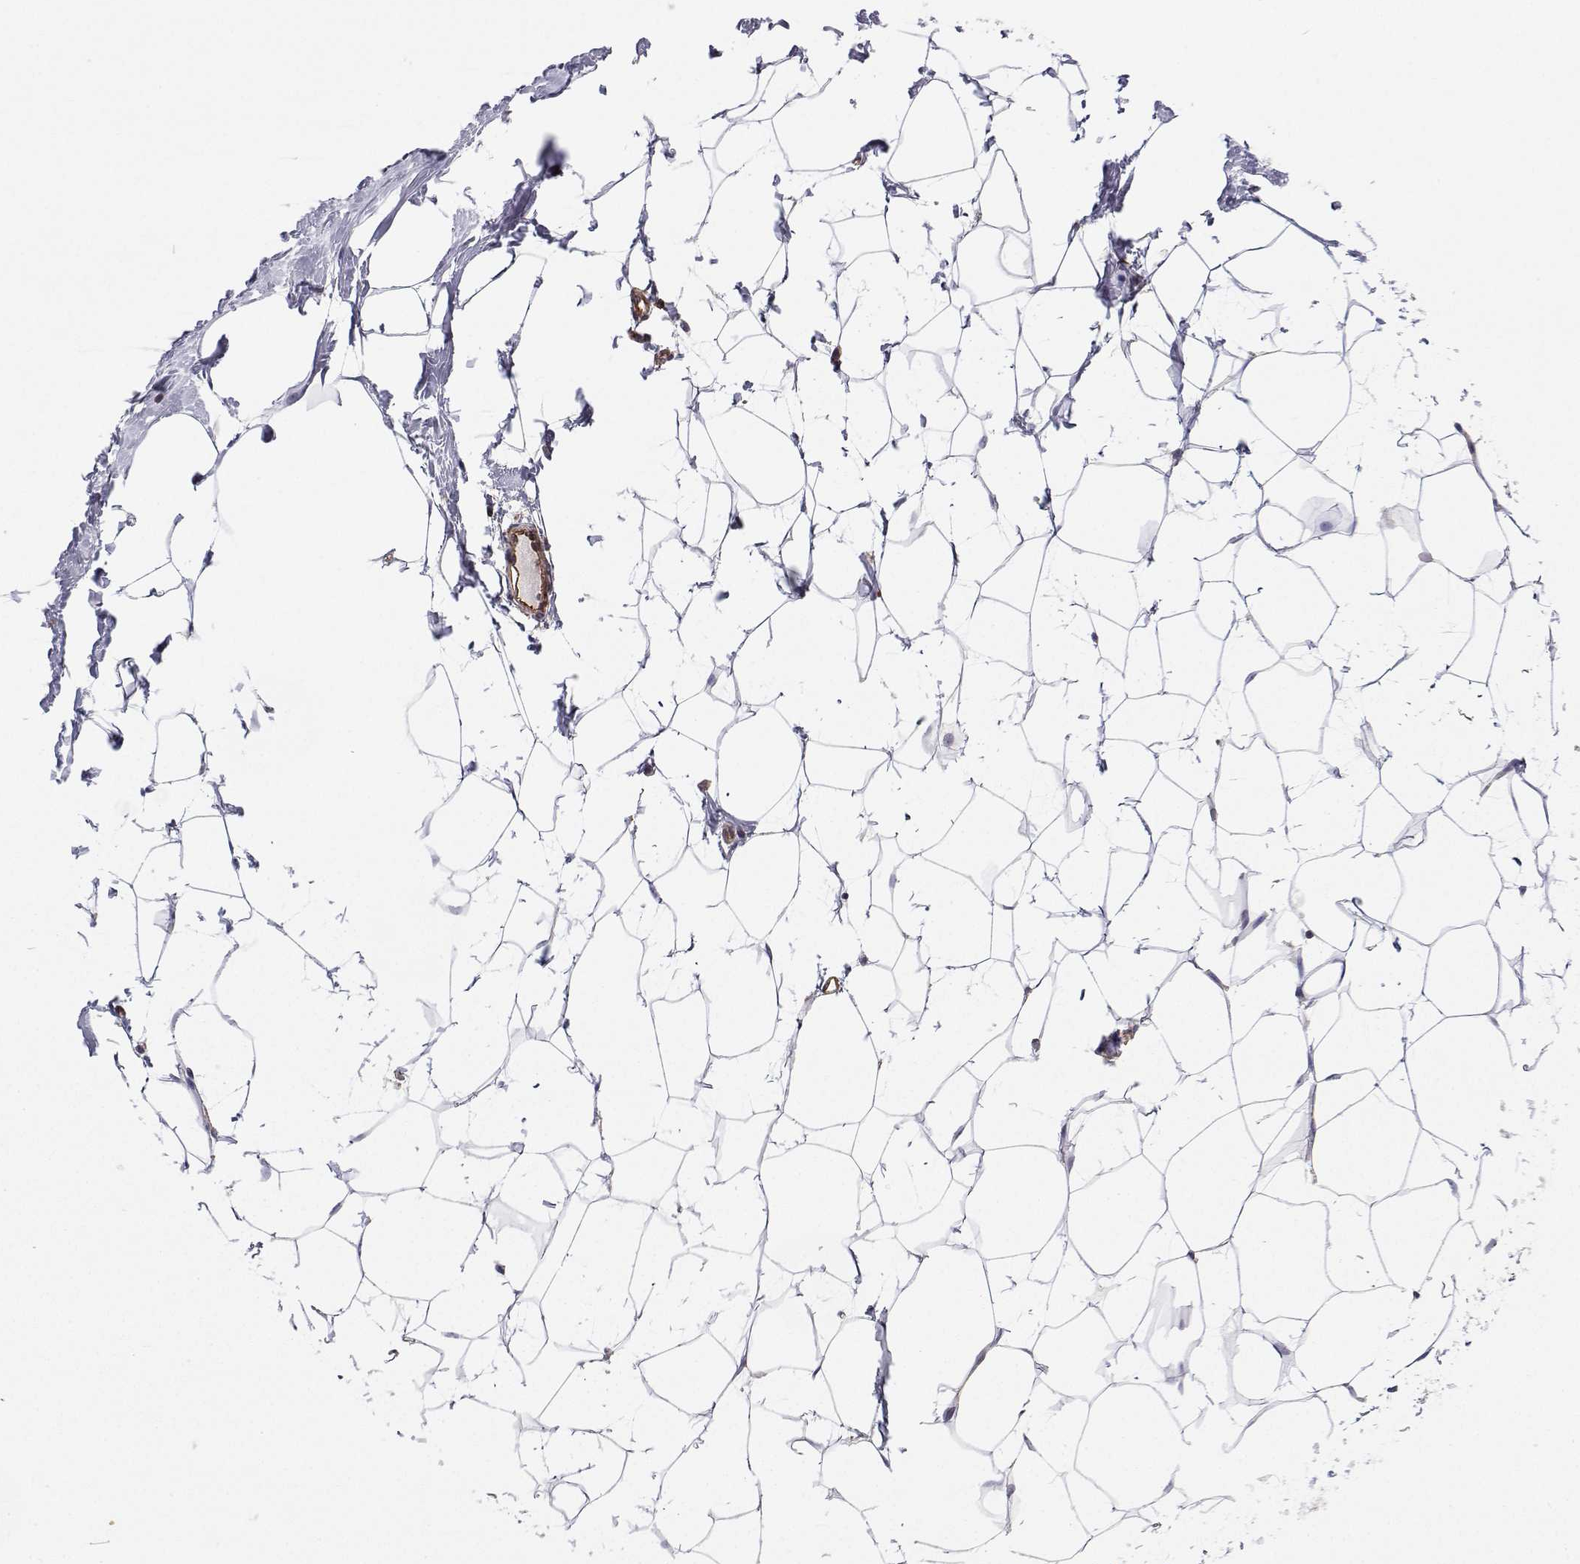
{"staining": {"intensity": "weak", "quantity": "<25%", "location": "cytoplasmic/membranous"}, "tissue": "breast", "cell_type": "Adipocytes", "image_type": "normal", "snomed": [{"axis": "morphology", "description": "Normal tissue, NOS"}, {"axis": "topography", "description": "Breast"}], "caption": "DAB (3,3'-diaminobenzidine) immunohistochemical staining of unremarkable breast shows no significant positivity in adipocytes.", "gene": "MYH9", "patient": {"sex": "female", "age": 27}}